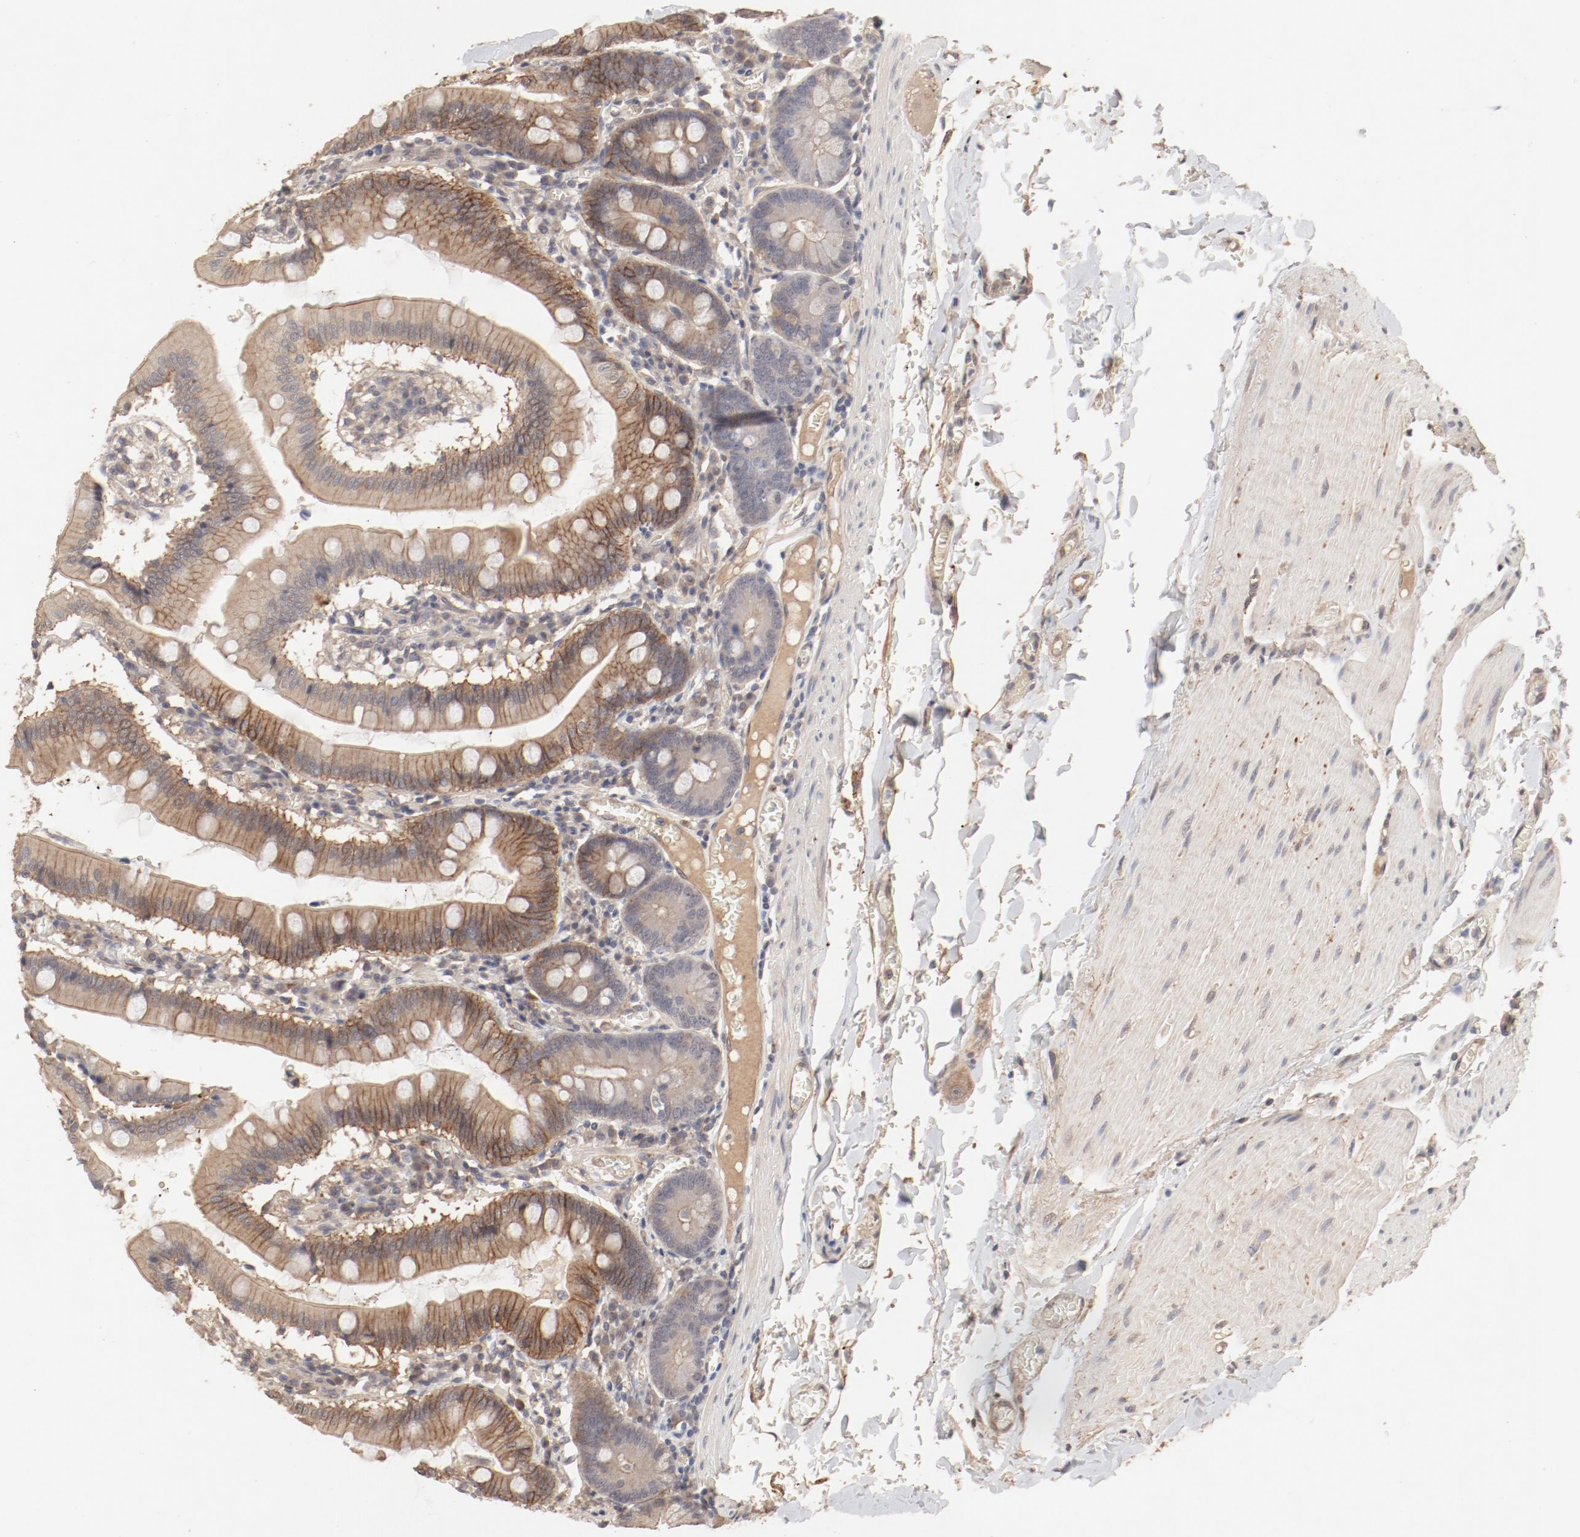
{"staining": {"intensity": "moderate", "quantity": ">75%", "location": "cytoplasmic/membranous"}, "tissue": "small intestine", "cell_type": "Glandular cells", "image_type": "normal", "snomed": [{"axis": "morphology", "description": "Normal tissue, NOS"}, {"axis": "topography", "description": "Small intestine"}], "caption": "DAB (3,3'-diaminobenzidine) immunohistochemical staining of unremarkable human small intestine reveals moderate cytoplasmic/membranous protein positivity in about >75% of glandular cells. (IHC, brightfield microscopy, high magnification).", "gene": "IL3RA", "patient": {"sex": "male", "age": 71}}